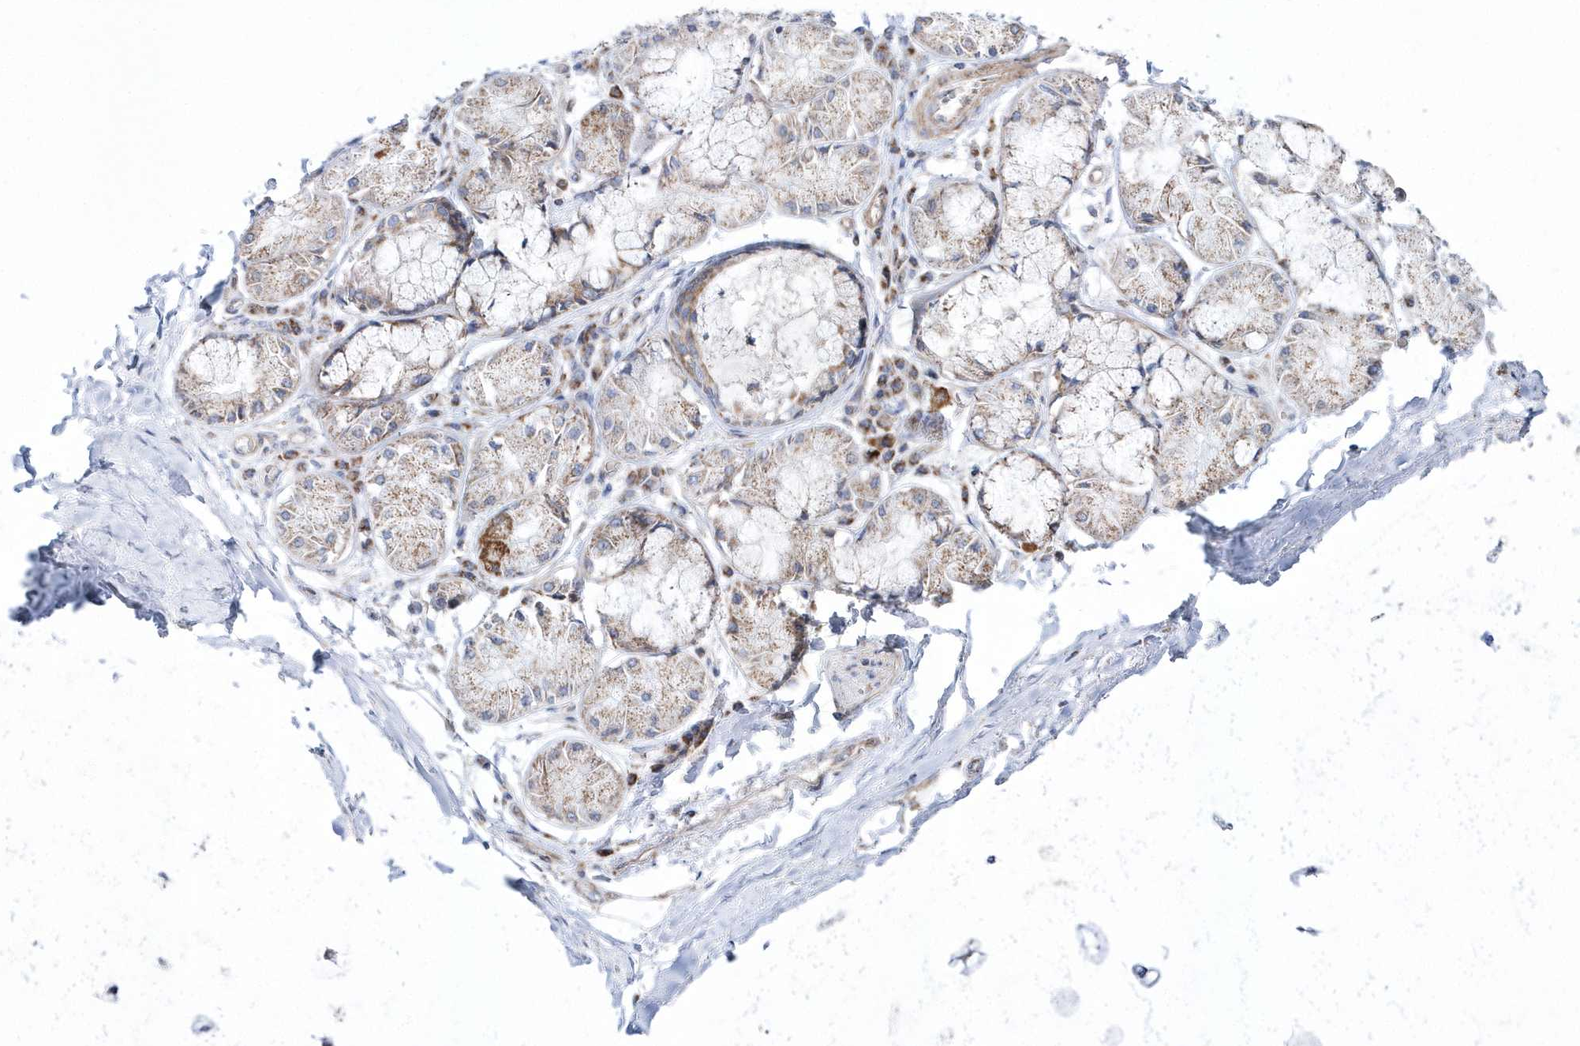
{"staining": {"intensity": "weak", "quantity": "<25%", "location": "cytoplasmic/membranous"}, "tissue": "adipose tissue", "cell_type": "Adipocytes", "image_type": "normal", "snomed": [{"axis": "morphology", "description": "Normal tissue, NOS"}, {"axis": "topography", "description": "Cartilage tissue"}, {"axis": "topography", "description": "Bronchus"}, {"axis": "topography", "description": "Lung"}, {"axis": "topography", "description": "Peripheral nerve tissue"}], "caption": "A photomicrograph of adipose tissue stained for a protein shows no brown staining in adipocytes. (DAB (3,3'-diaminobenzidine) immunohistochemistry with hematoxylin counter stain).", "gene": "OPA1", "patient": {"sex": "female", "age": 49}}